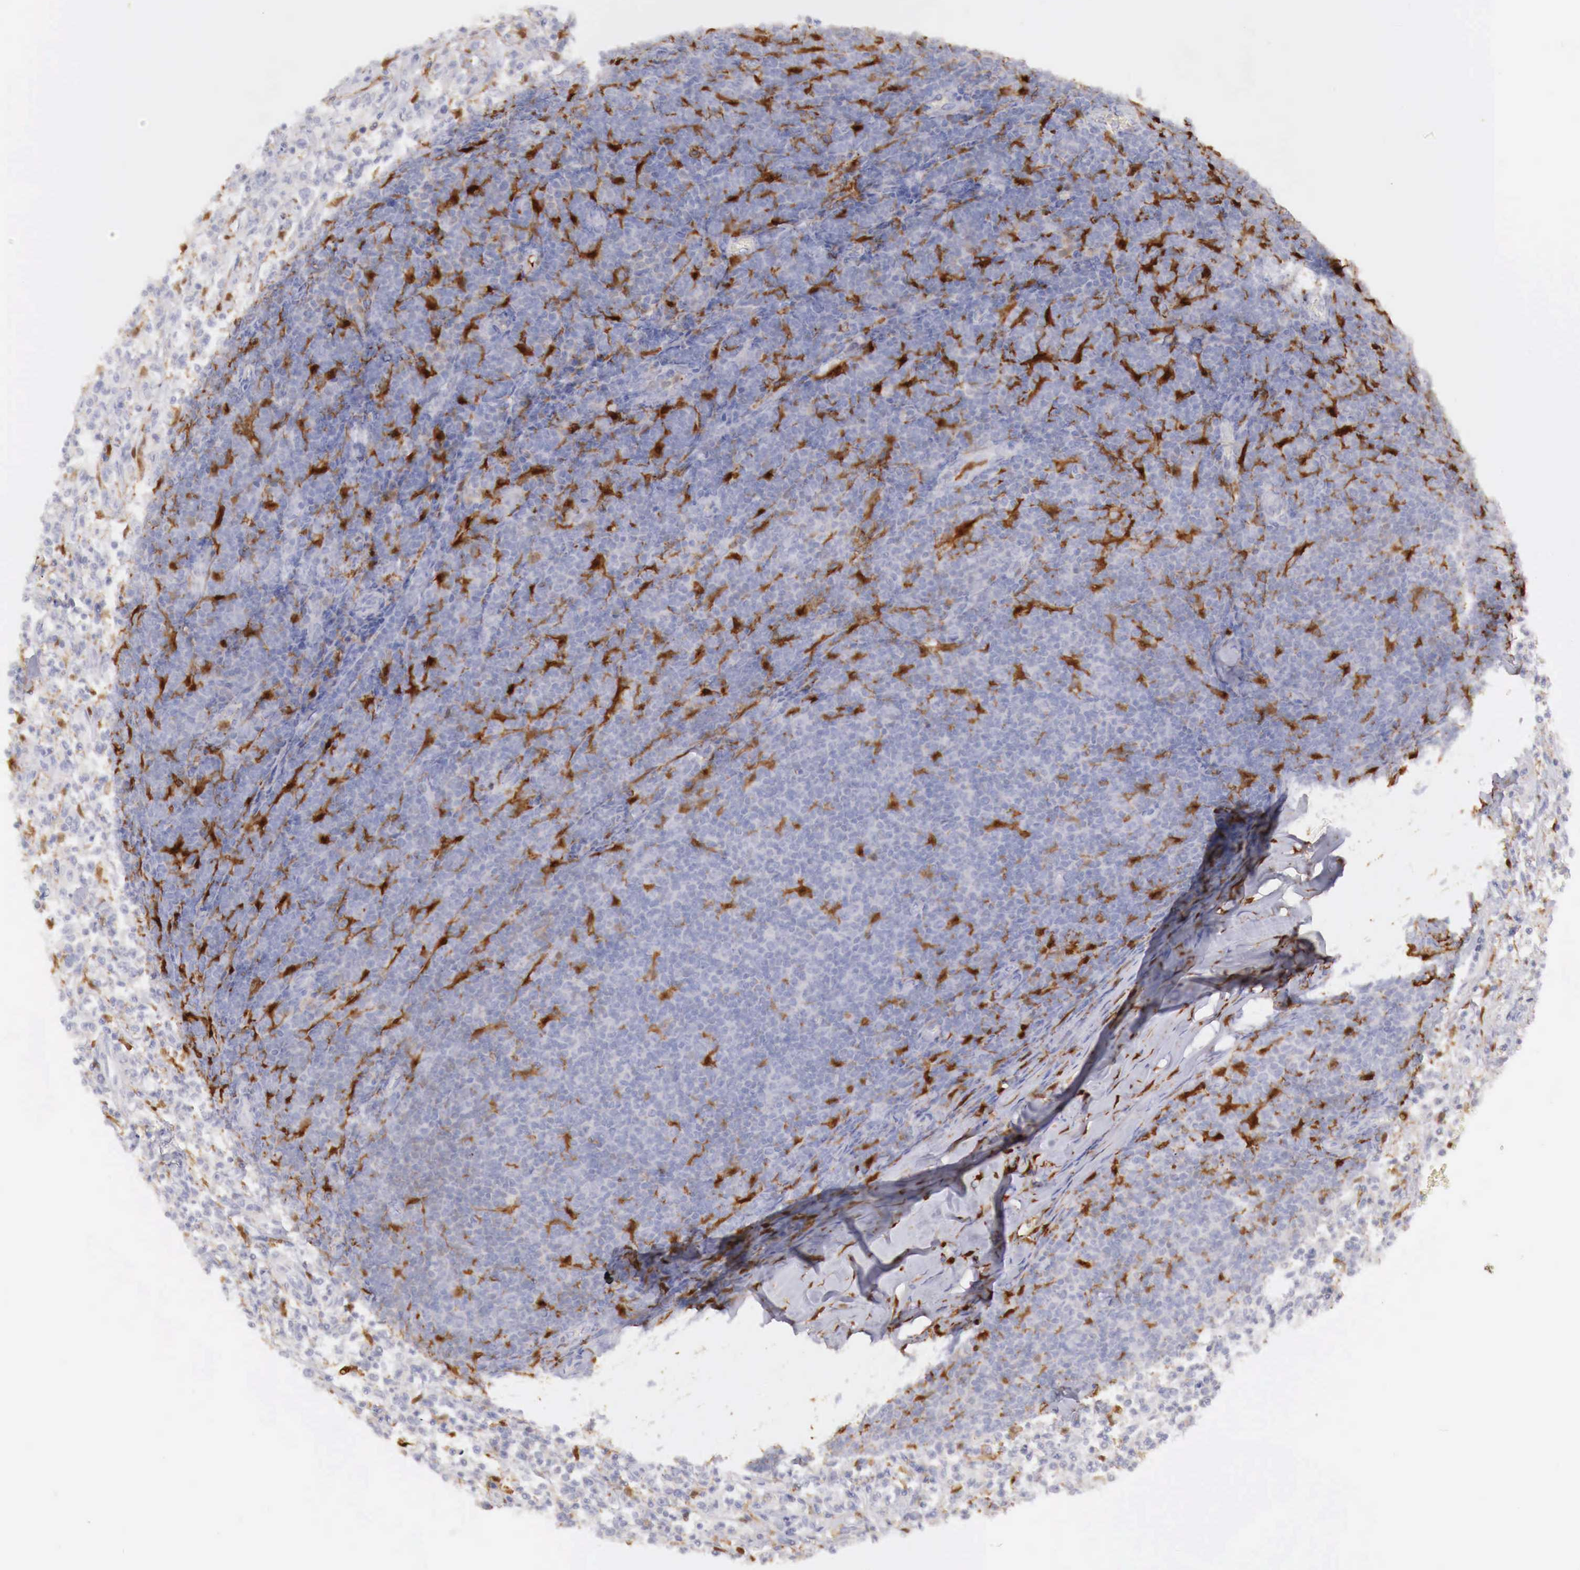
{"staining": {"intensity": "negative", "quantity": "none", "location": "none"}, "tissue": "lymphoma", "cell_type": "Tumor cells", "image_type": "cancer", "snomed": [{"axis": "morphology", "description": "Malignant lymphoma, non-Hodgkin's type, Low grade"}, {"axis": "topography", "description": "Lymph node"}], "caption": "The IHC photomicrograph has no significant expression in tumor cells of malignant lymphoma, non-Hodgkin's type (low-grade) tissue. Brightfield microscopy of IHC stained with DAB (3,3'-diaminobenzidine) (brown) and hematoxylin (blue), captured at high magnification.", "gene": "RENBP", "patient": {"sex": "male", "age": 74}}